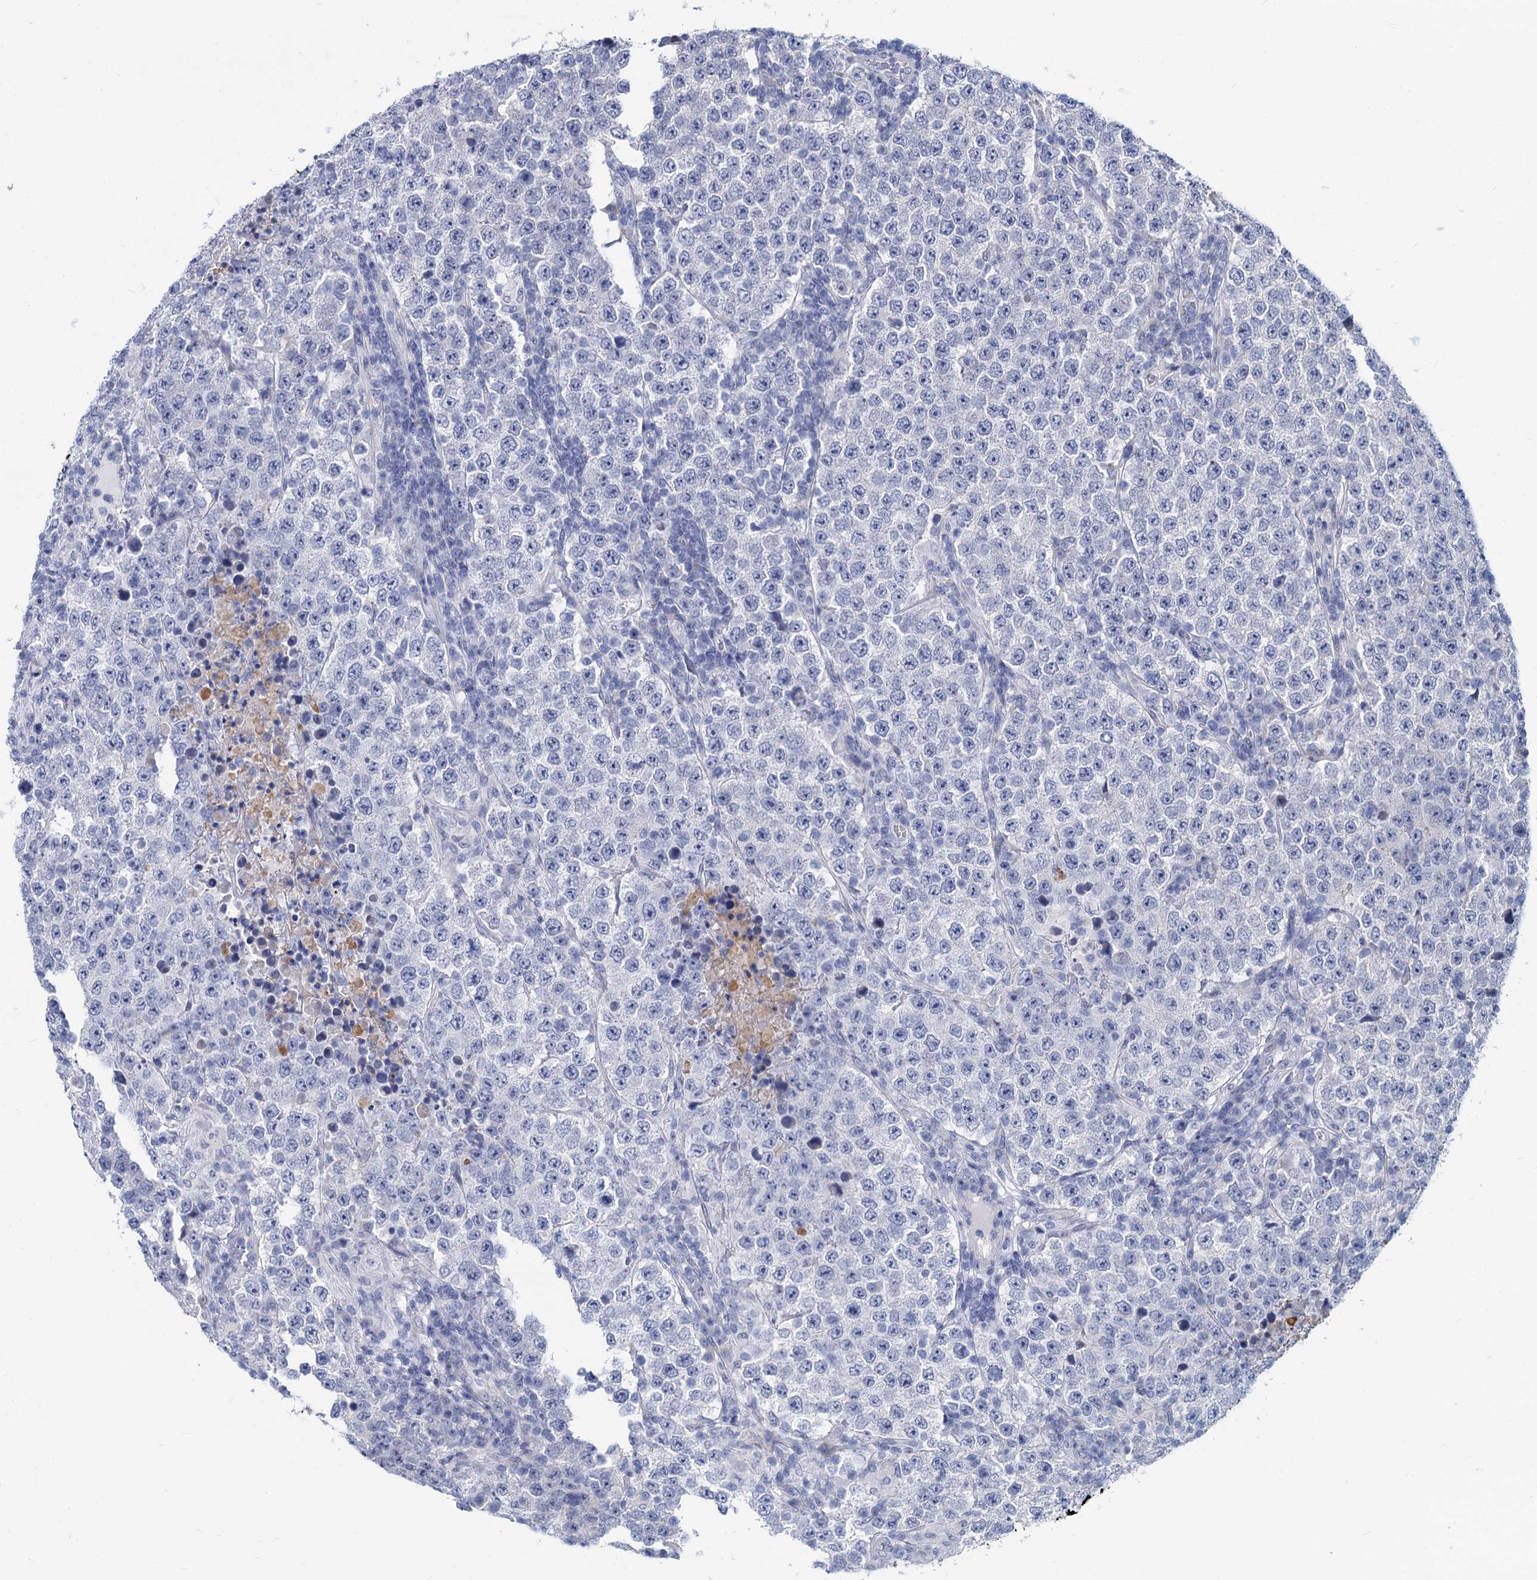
{"staining": {"intensity": "negative", "quantity": "none", "location": "none"}, "tissue": "testis cancer", "cell_type": "Tumor cells", "image_type": "cancer", "snomed": [{"axis": "morphology", "description": "Normal tissue, NOS"}, {"axis": "morphology", "description": "Urothelial carcinoma, High grade"}, {"axis": "morphology", "description": "Seminoma, NOS"}, {"axis": "morphology", "description": "Carcinoma, Embryonal, NOS"}, {"axis": "topography", "description": "Urinary bladder"}, {"axis": "topography", "description": "Testis"}], "caption": "Immunohistochemical staining of human testis cancer (high-grade urothelial carcinoma) demonstrates no significant positivity in tumor cells.", "gene": "GSTM3", "patient": {"sex": "male", "age": 41}}